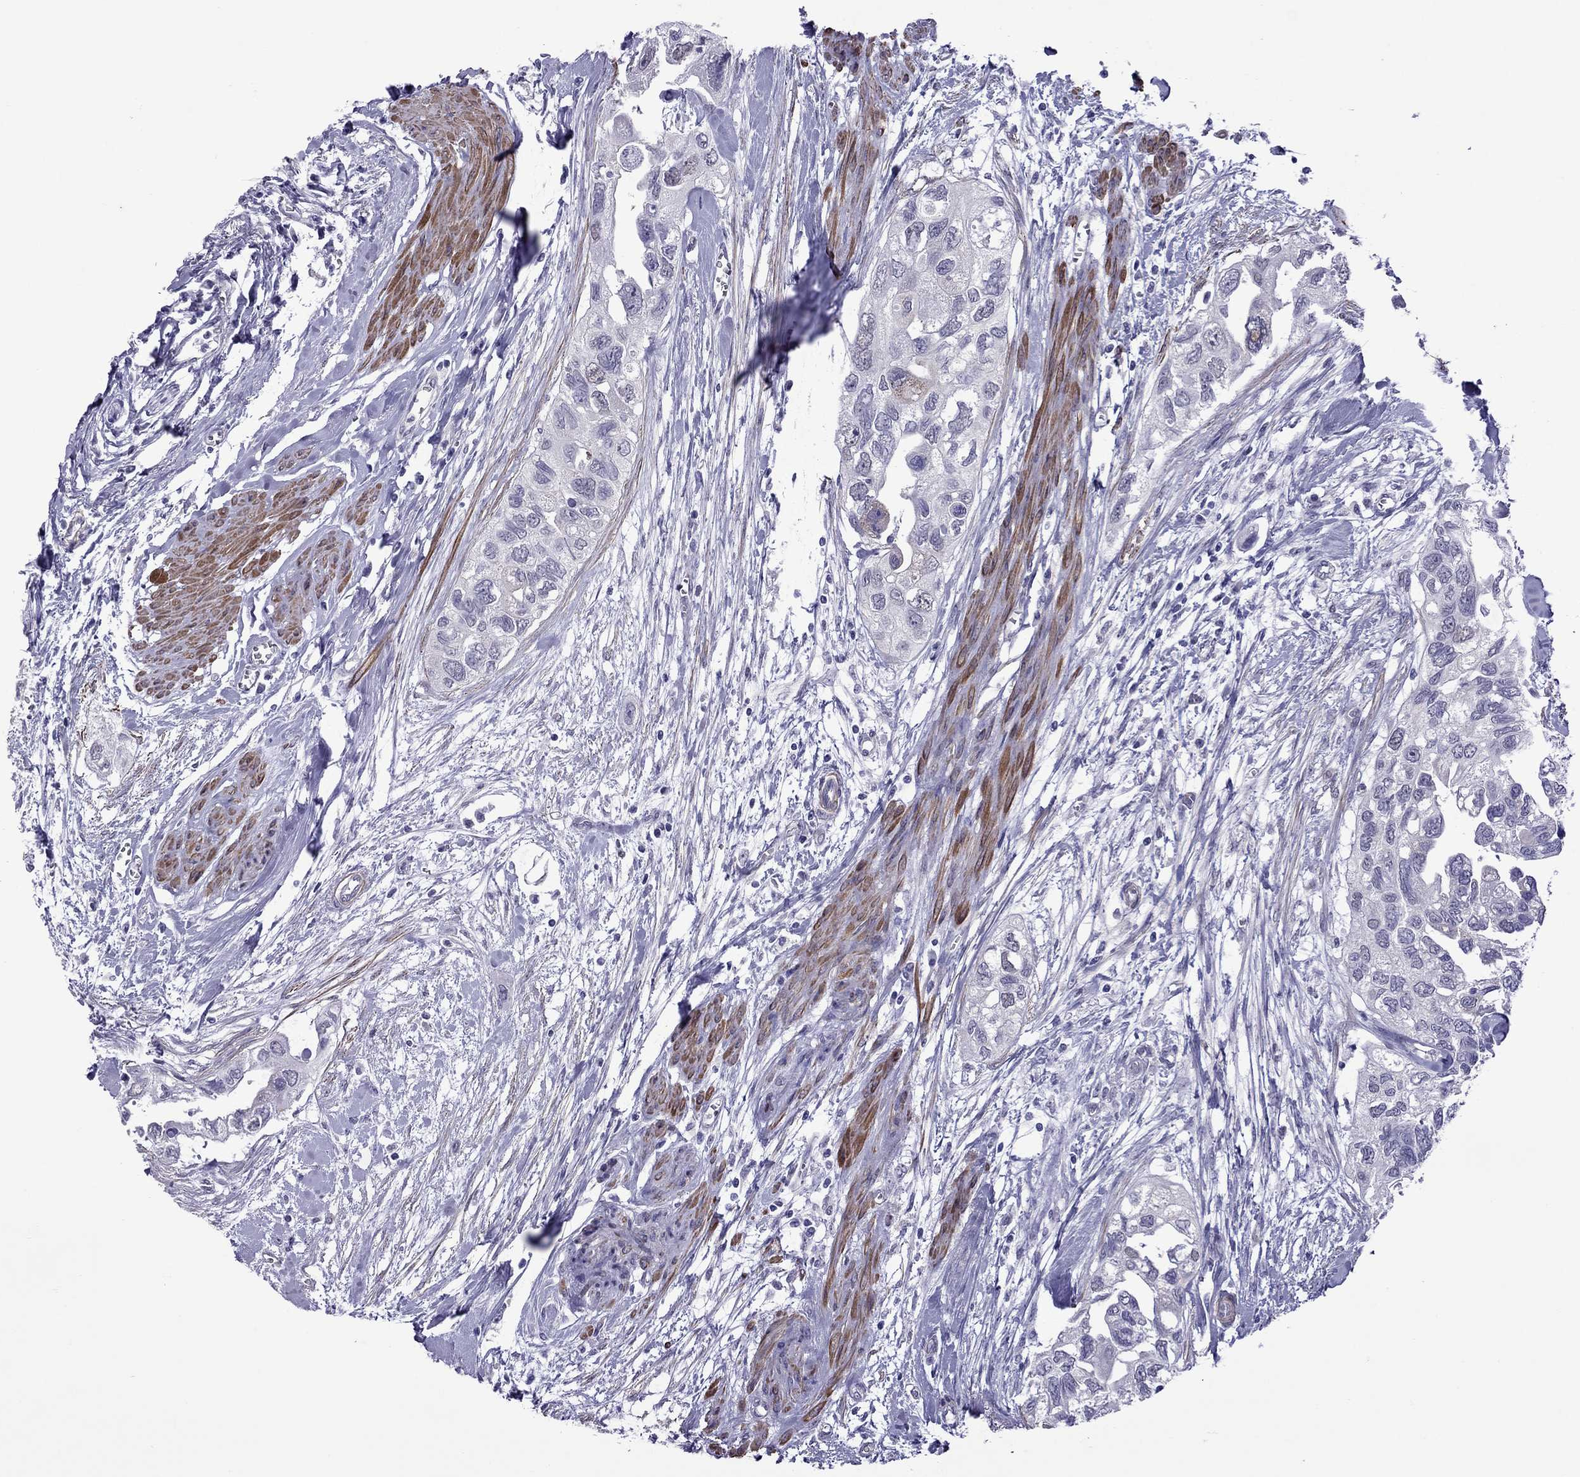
{"staining": {"intensity": "negative", "quantity": "none", "location": "none"}, "tissue": "urothelial cancer", "cell_type": "Tumor cells", "image_type": "cancer", "snomed": [{"axis": "morphology", "description": "Urothelial carcinoma, High grade"}, {"axis": "topography", "description": "Urinary bladder"}], "caption": "Immunohistochemical staining of human urothelial carcinoma (high-grade) shows no significant staining in tumor cells. The staining was performed using DAB to visualize the protein expression in brown, while the nuclei were stained in blue with hematoxylin (Magnification: 20x).", "gene": "CHRNA5", "patient": {"sex": "male", "age": 59}}